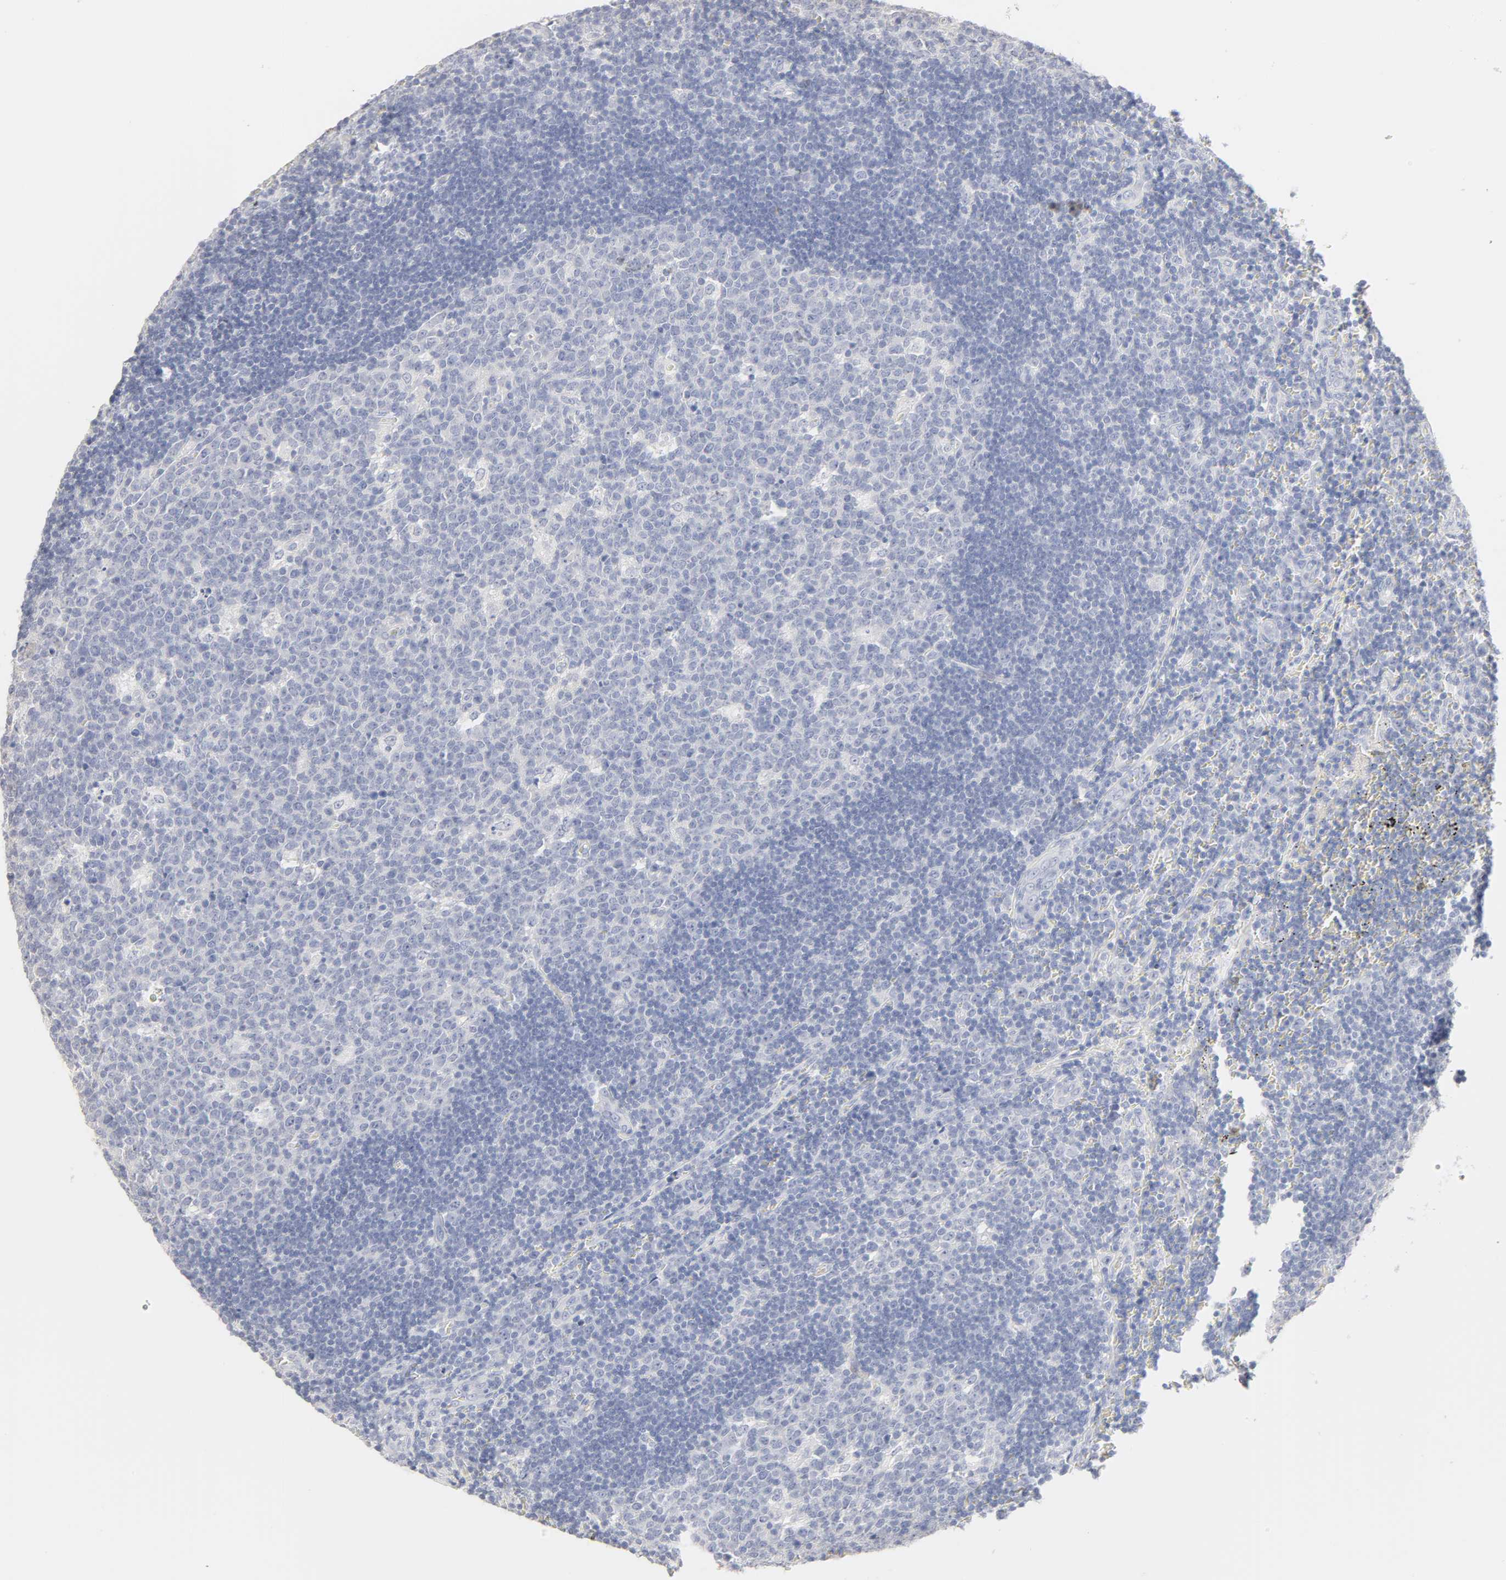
{"staining": {"intensity": "negative", "quantity": "none", "location": "none"}, "tissue": "lymph node", "cell_type": "Germinal center cells", "image_type": "normal", "snomed": [{"axis": "morphology", "description": "Normal tissue, NOS"}, {"axis": "topography", "description": "Lymph node"}, {"axis": "topography", "description": "Salivary gland"}], "caption": "Photomicrograph shows no significant protein expression in germinal center cells of benign lymph node.", "gene": "FCGBP", "patient": {"sex": "male", "age": 8}}